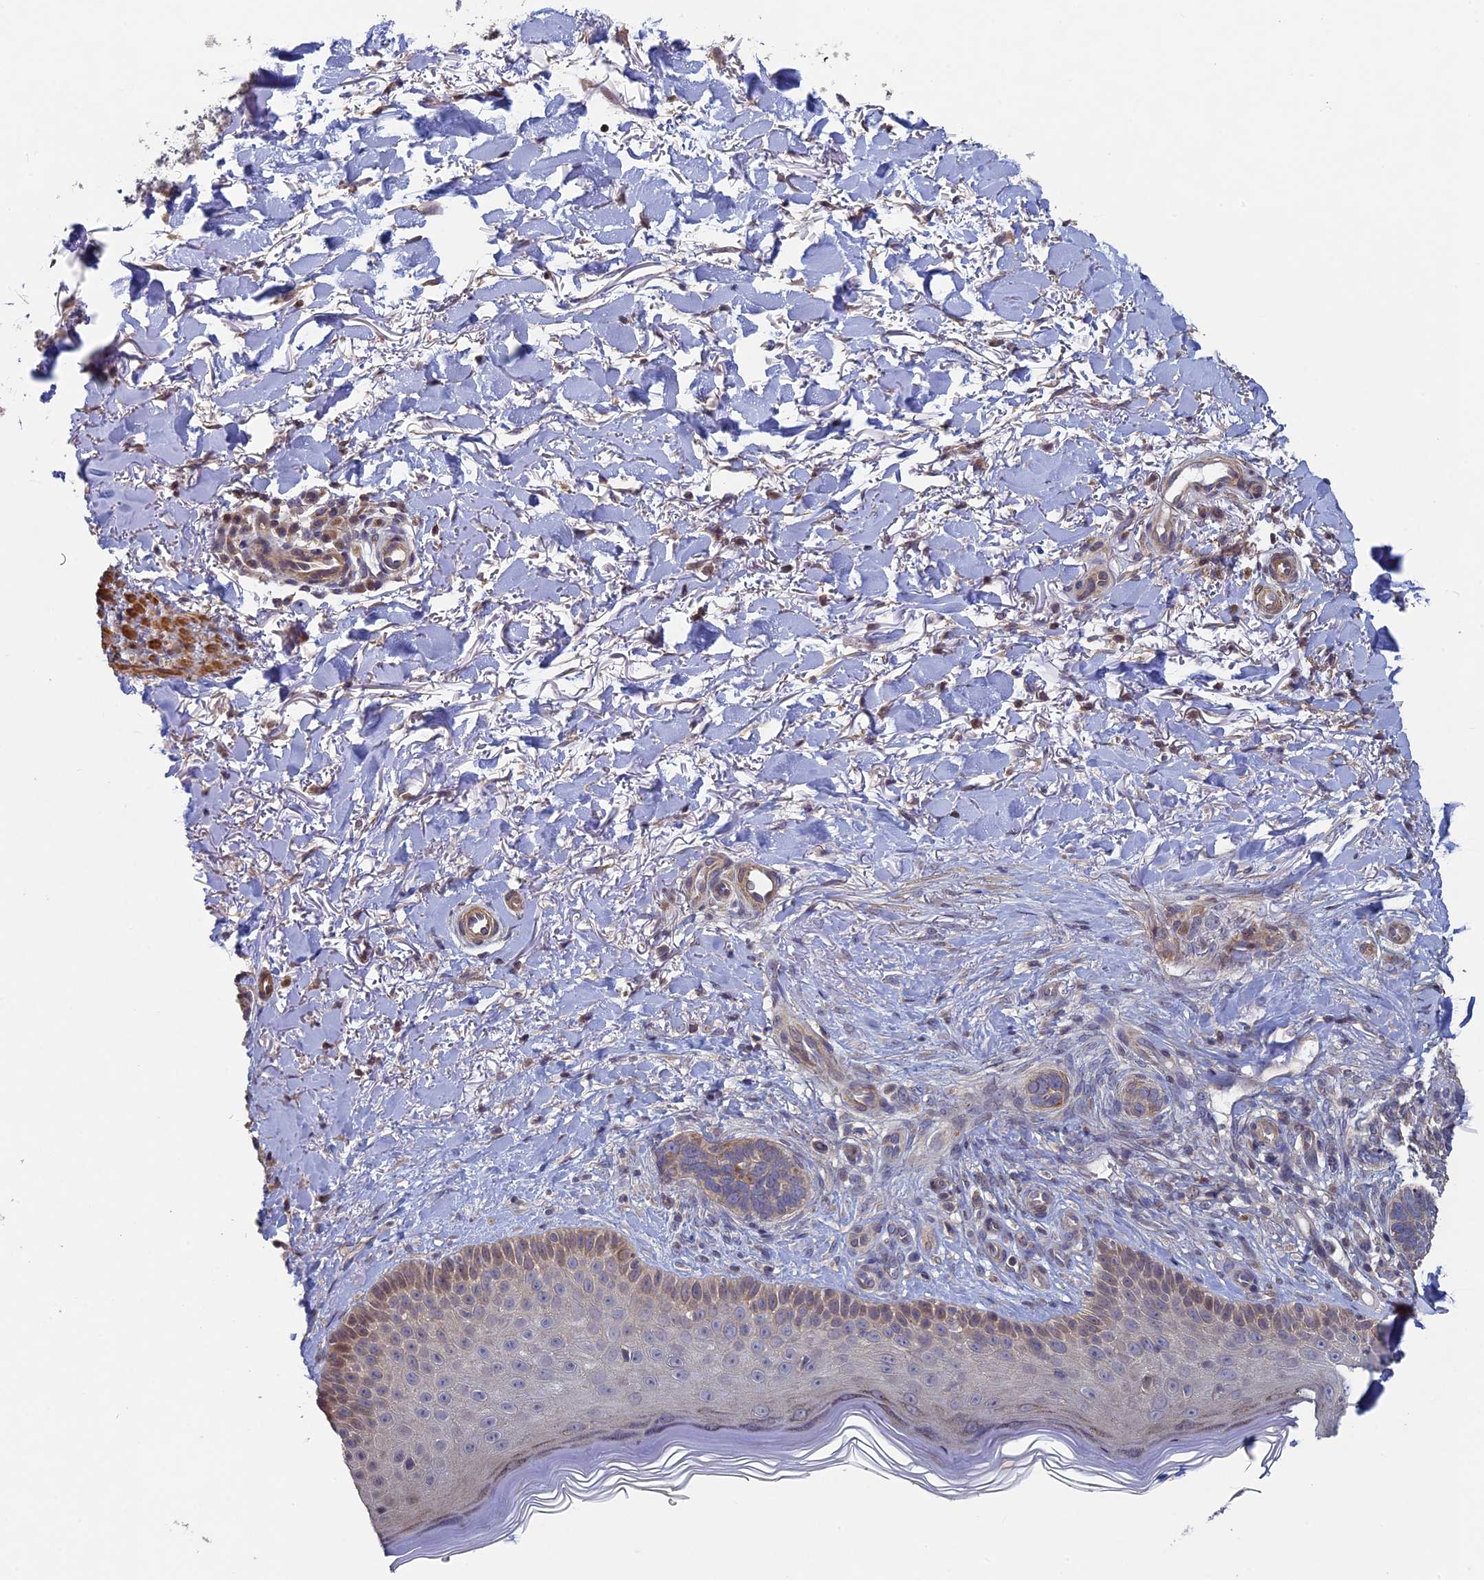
{"staining": {"intensity": "moderate", "quantity": "<25%", "location": "cytoplasmic/membranous"}, "tissue": "skin cancer", "cell_type": "Tumor cells", "image_type": "cancer", "snomed": [{"axis": "morphology", "description": "Normal tissue, NOS"}, {"axis": "morphology", "description": "Basal cell carcinoma"}, {"axis": "topography", "description": "Skin"}], "caption": "Tumor cells display low levels of moderate cytoplasmic/membranous positivity in about <25% of cells in skin cancer.", "gene": "DIXDC1", "patient": {"sex": "female", "age": 67}}